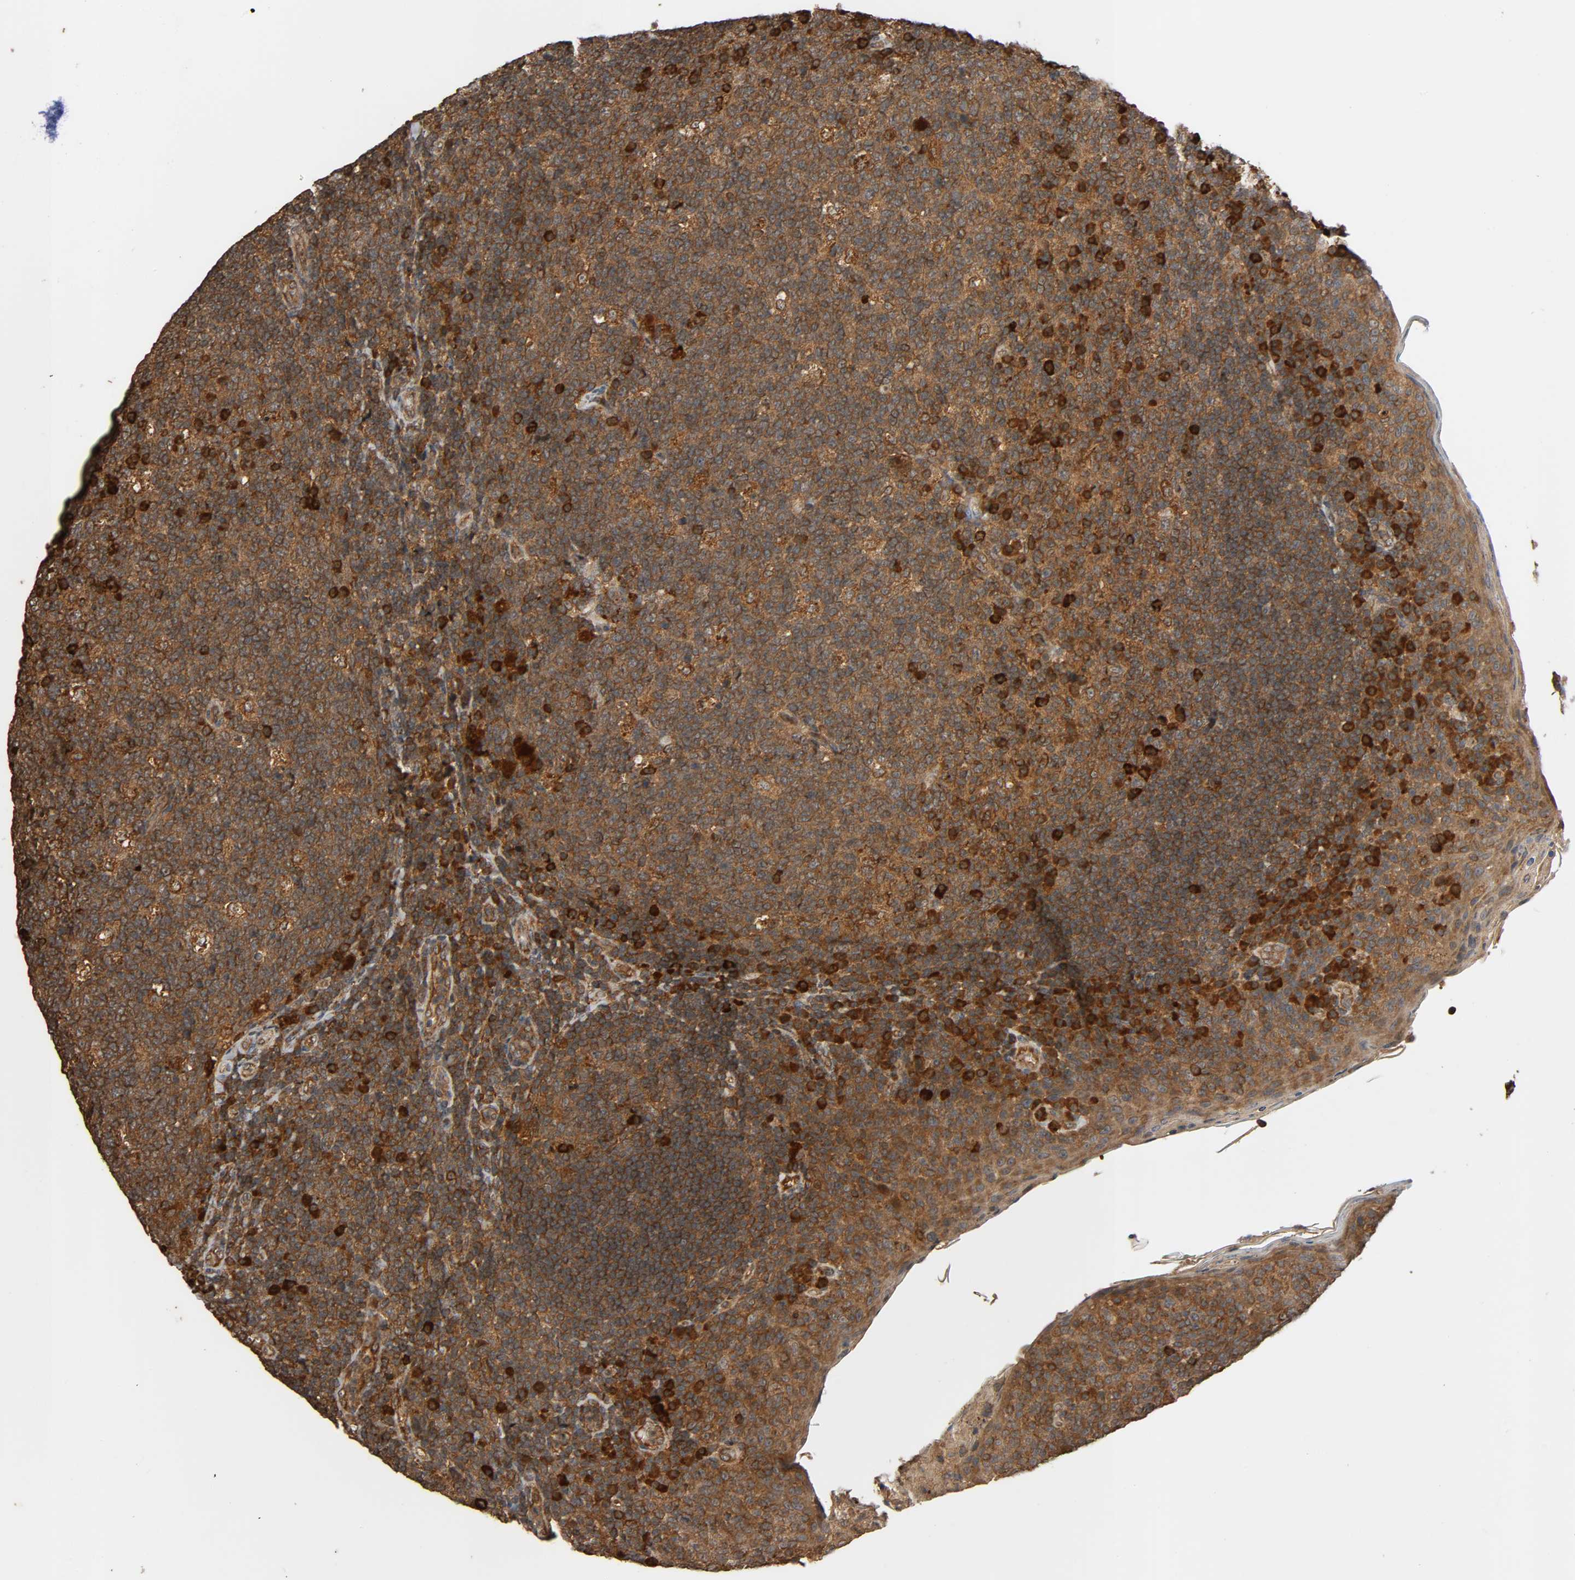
{"staining": {"intensity": "moderate", "quantity": ">75%", "location": "cytoplasmic/membranous"}, "tissue": "tonsil", "cell_type": "Germinal center cells", "image_type": "normal", "snomed": [{"axis": "morphology", "description": "Normal tissue, NOS"}, {"axis": "topography", "description": "Tonsil"}], "caption": "Benign tonsil exhibits moderate cytoplasmic/membranous staining in approximately >75% of germinal center cells, visualized by immunohistochemistry. (DAB IHC, brown staining for protein, blue staining for nuclei).", "gene": "MAP3K8", "patient": {"sex": "male", "age": 17}}